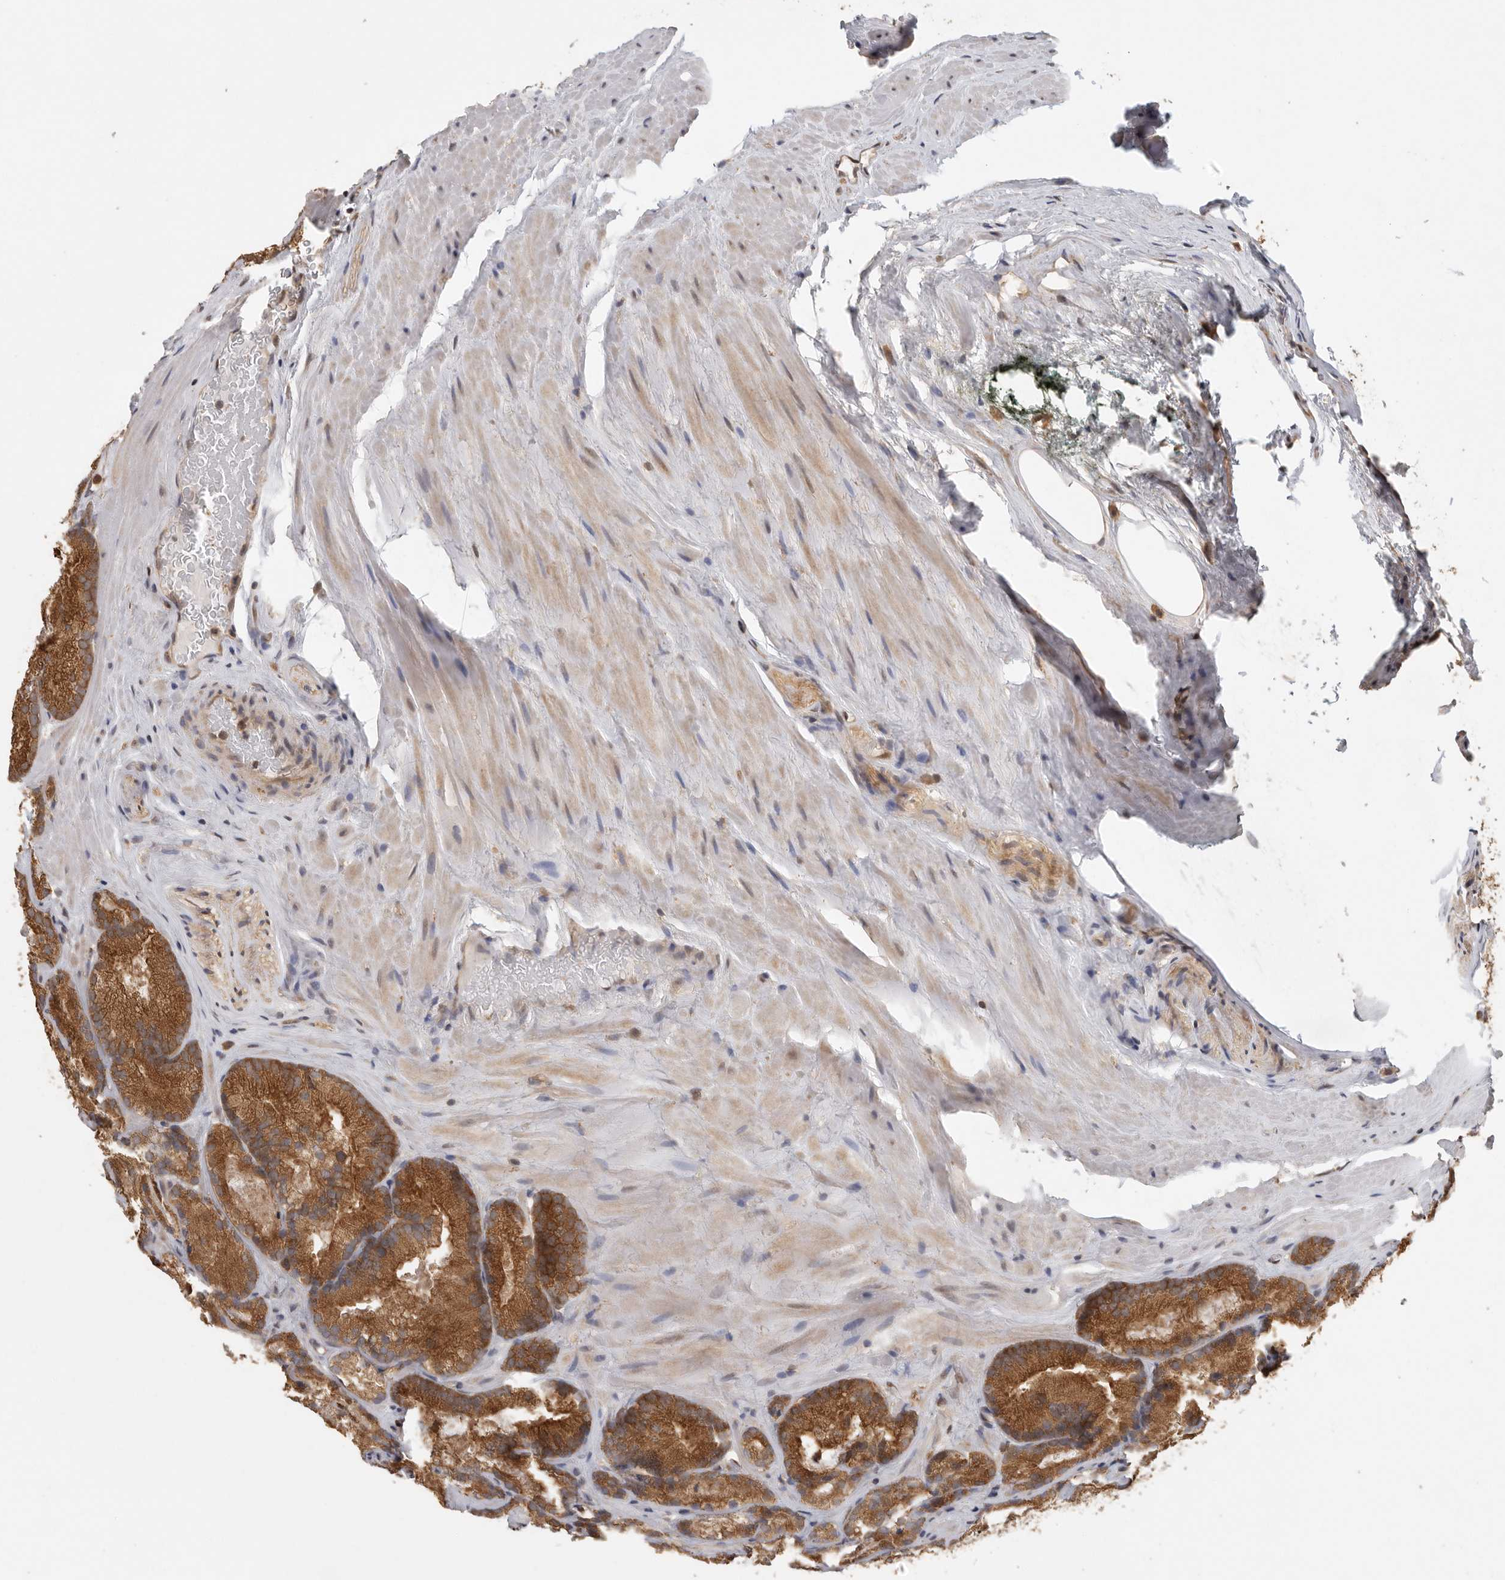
{"staining": {"intensity": "strong", "quantity": ">75%", "location": "cytoplasmic/membranous"}, "tissue": "prostate cancer", "cell_type": "Tumor cells", "image_type": "cancer", "snomed": [{"axis": "morphology", "description": "Adenocarcinoma, Low grade"}, {"axis": "topography", "description": "Prostate"}], "caption": "DAB (3,3'-diaminobenzidine) immunohistochemical staining of prostate cancer displays strong cytoplasmic/membranous protein positivity in about >75% of tumor cells.", "gene": "CCT8", "patient": {"sex": "male", "age": 72}}